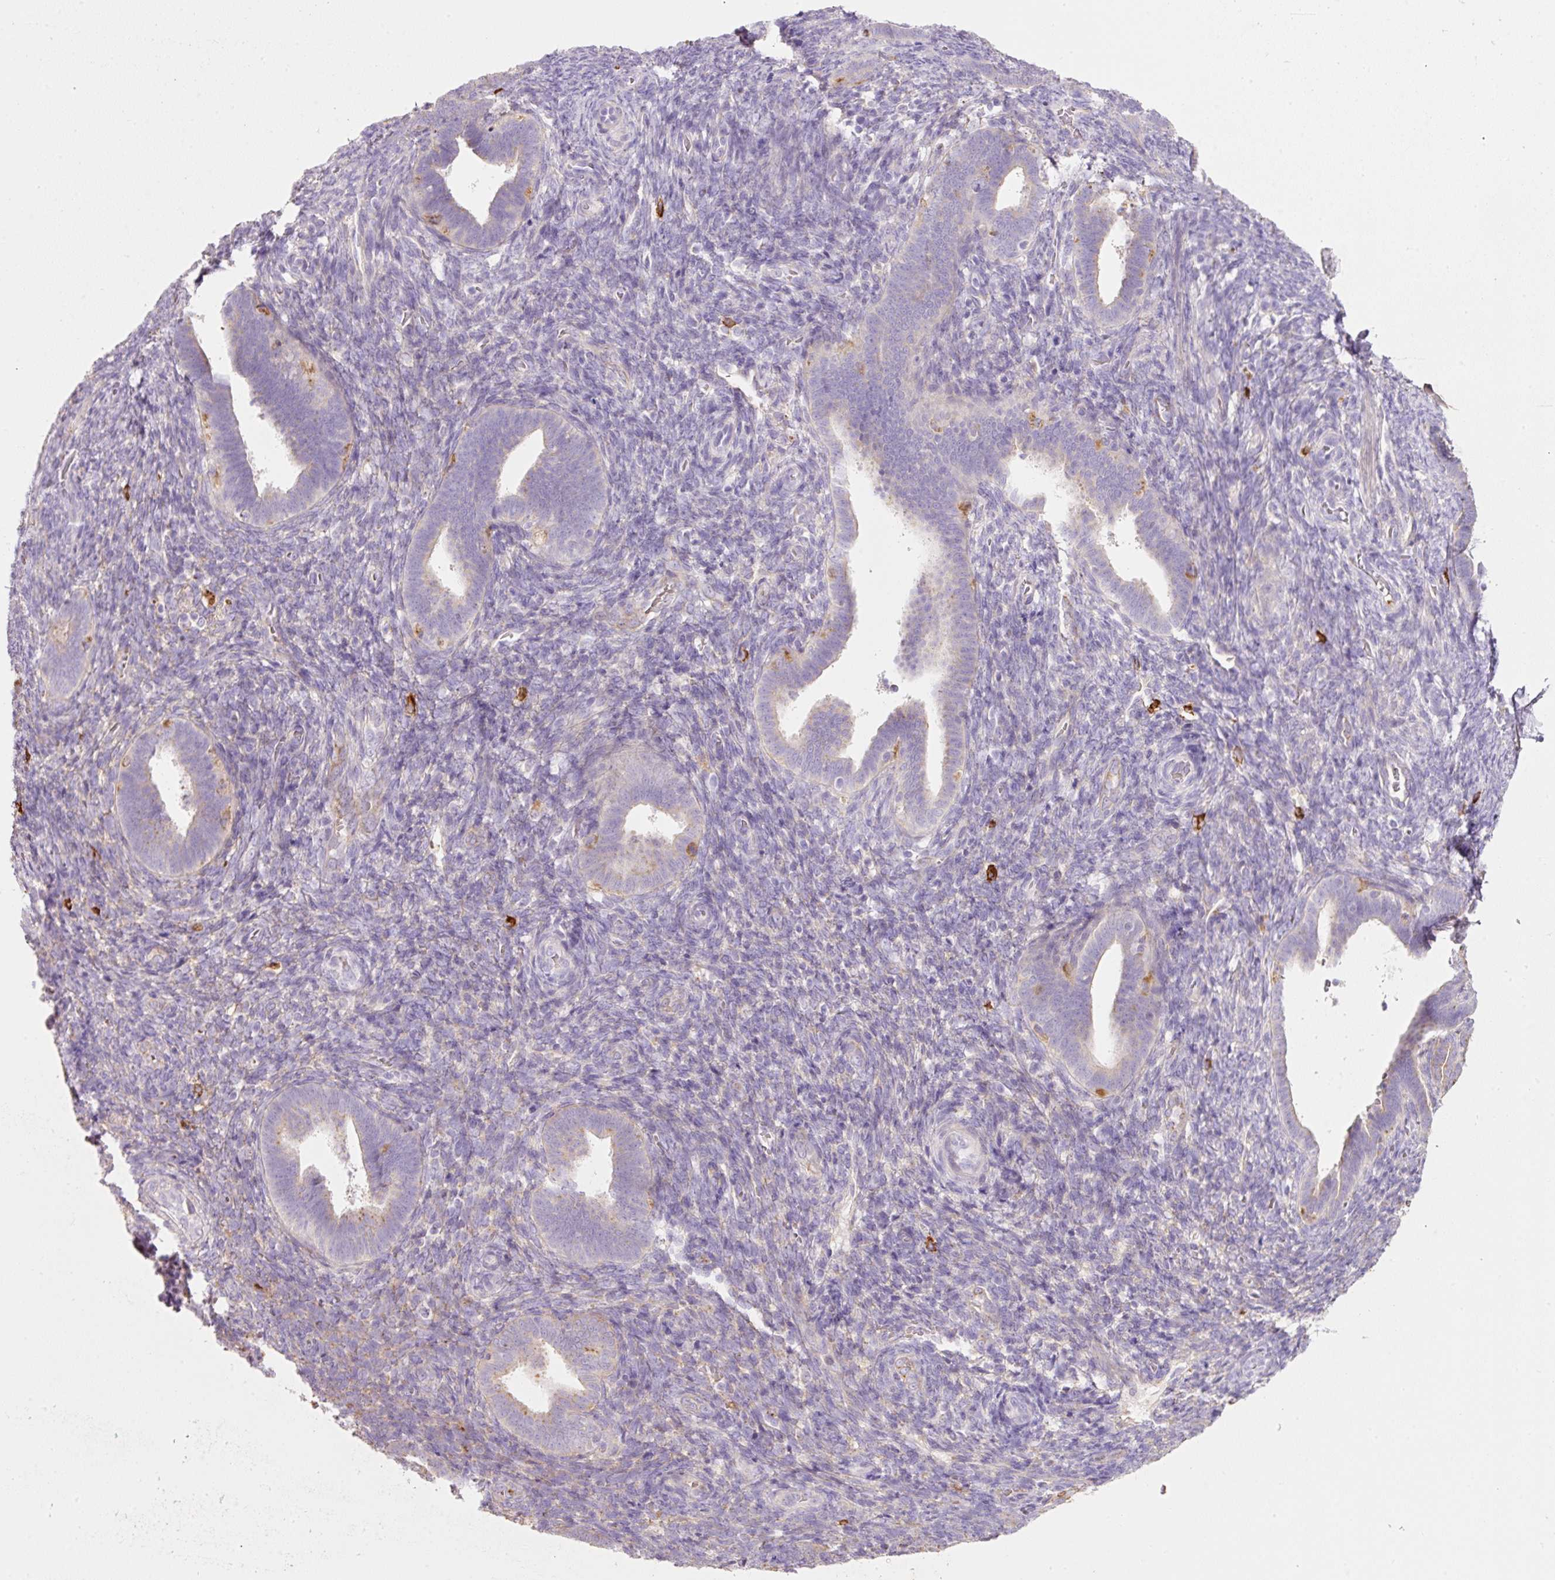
{"staining": {"intensity": "negative", "quantity": "none", "location": "none"}, "tissue": "endometrium", "cell_type": "Cells in endometrial stroma", "image_type": "normal", "snomed": [{"axis": "morphology", "description": "Normal tissue, NOS"}, {"axis": "topography", "description": "Endometrium"}], "caption": "IHC photomicrograph of benign endometrium stained for a protein (brown), which exhibits no positivity in cells in endometrial stroma.", "gene": "TMC8", "patient": {"sex": "female", "age": 34}}